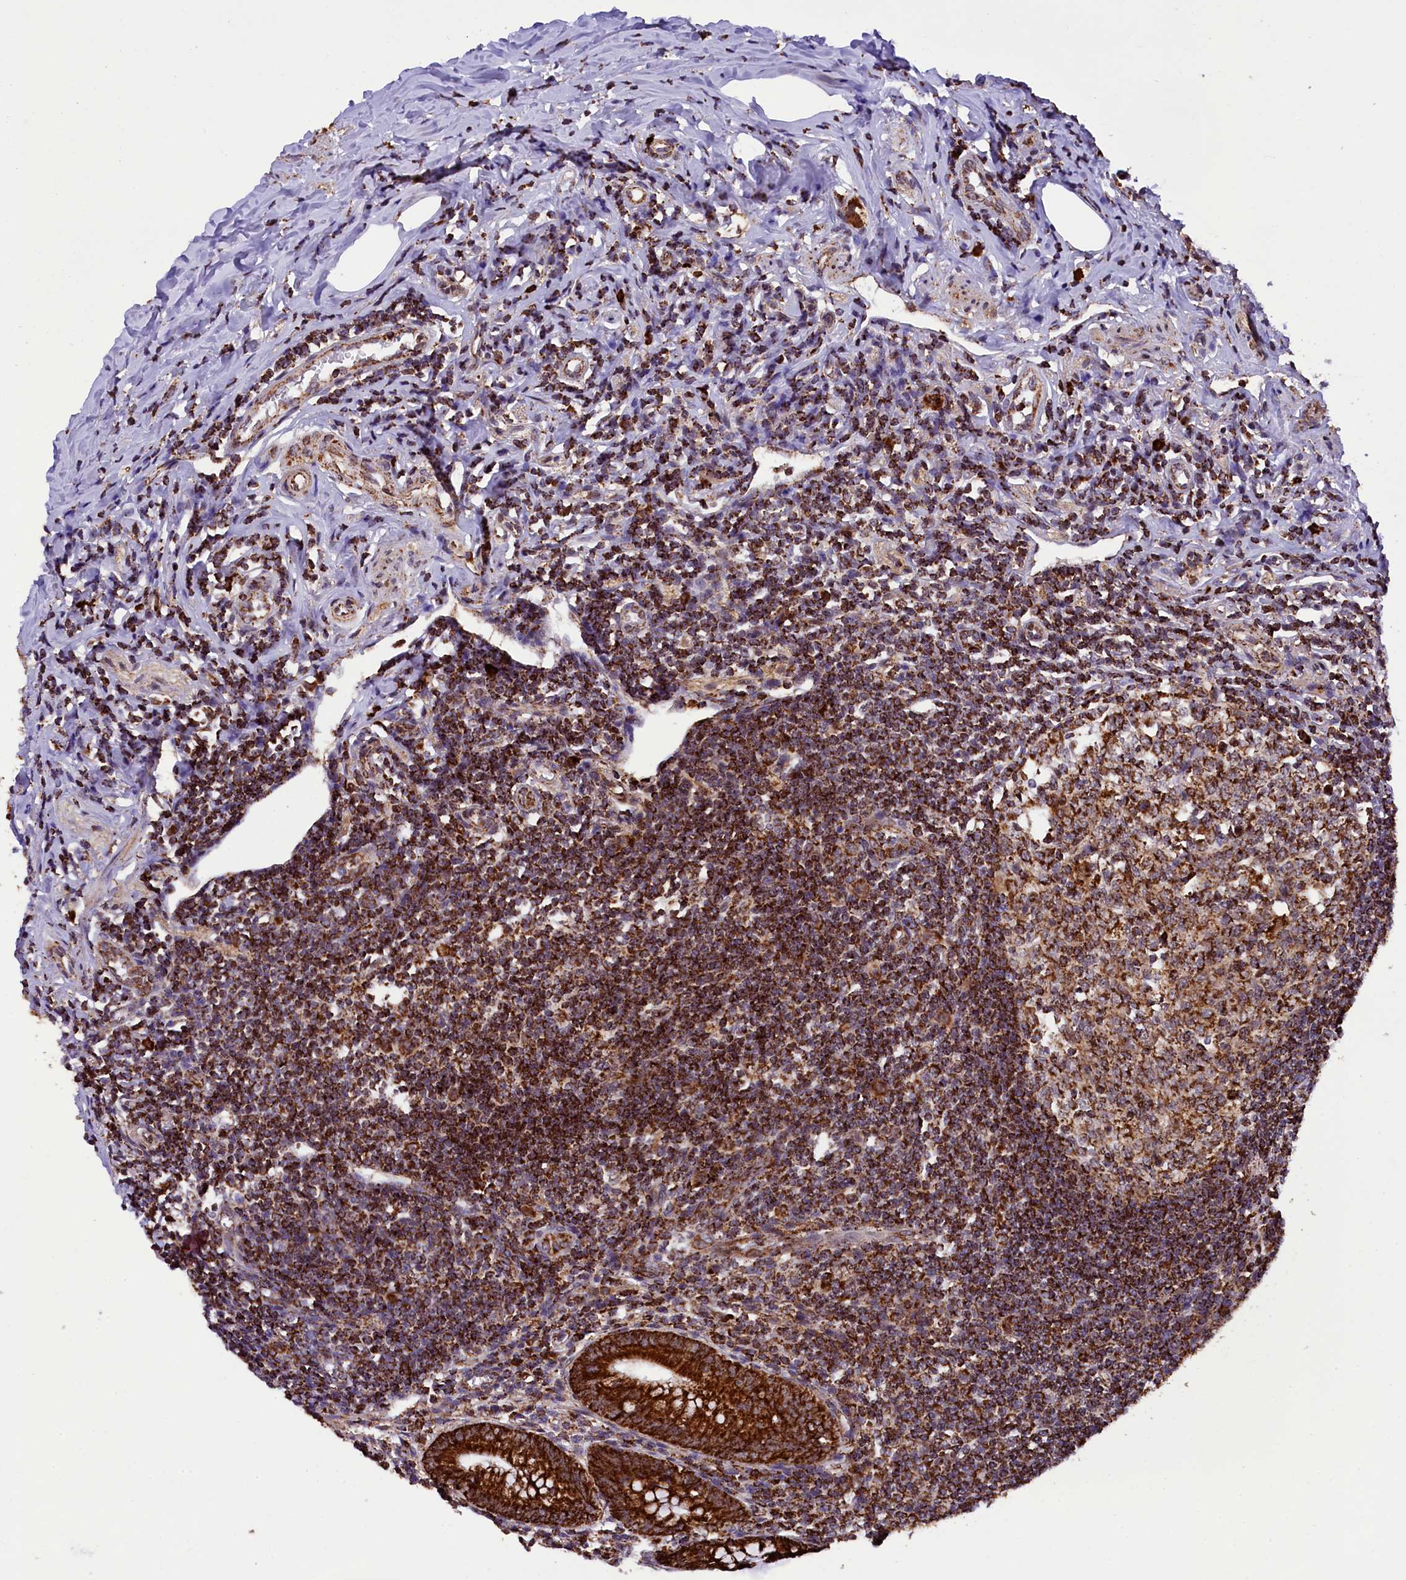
{"staining": {"intensity": "strong", "quantity": ">75%", "location": "cytoplasmic/membranous"}, "tissue": "appendix", "cell_type": "Glandular cells", "image_type": "normal", "snomed": [{"axis": "morphology", "description": "Normal tissue, NOS"}, {"axis": "topography", "description": "Appendix"}], "caption": "Human appendix stained with a brown dye reveals strong cytoplasmic/membranous positive staining in about >75% of glandular cells.", "gene": "KLC2", "patient": {"sex": "female", "age": 33}}